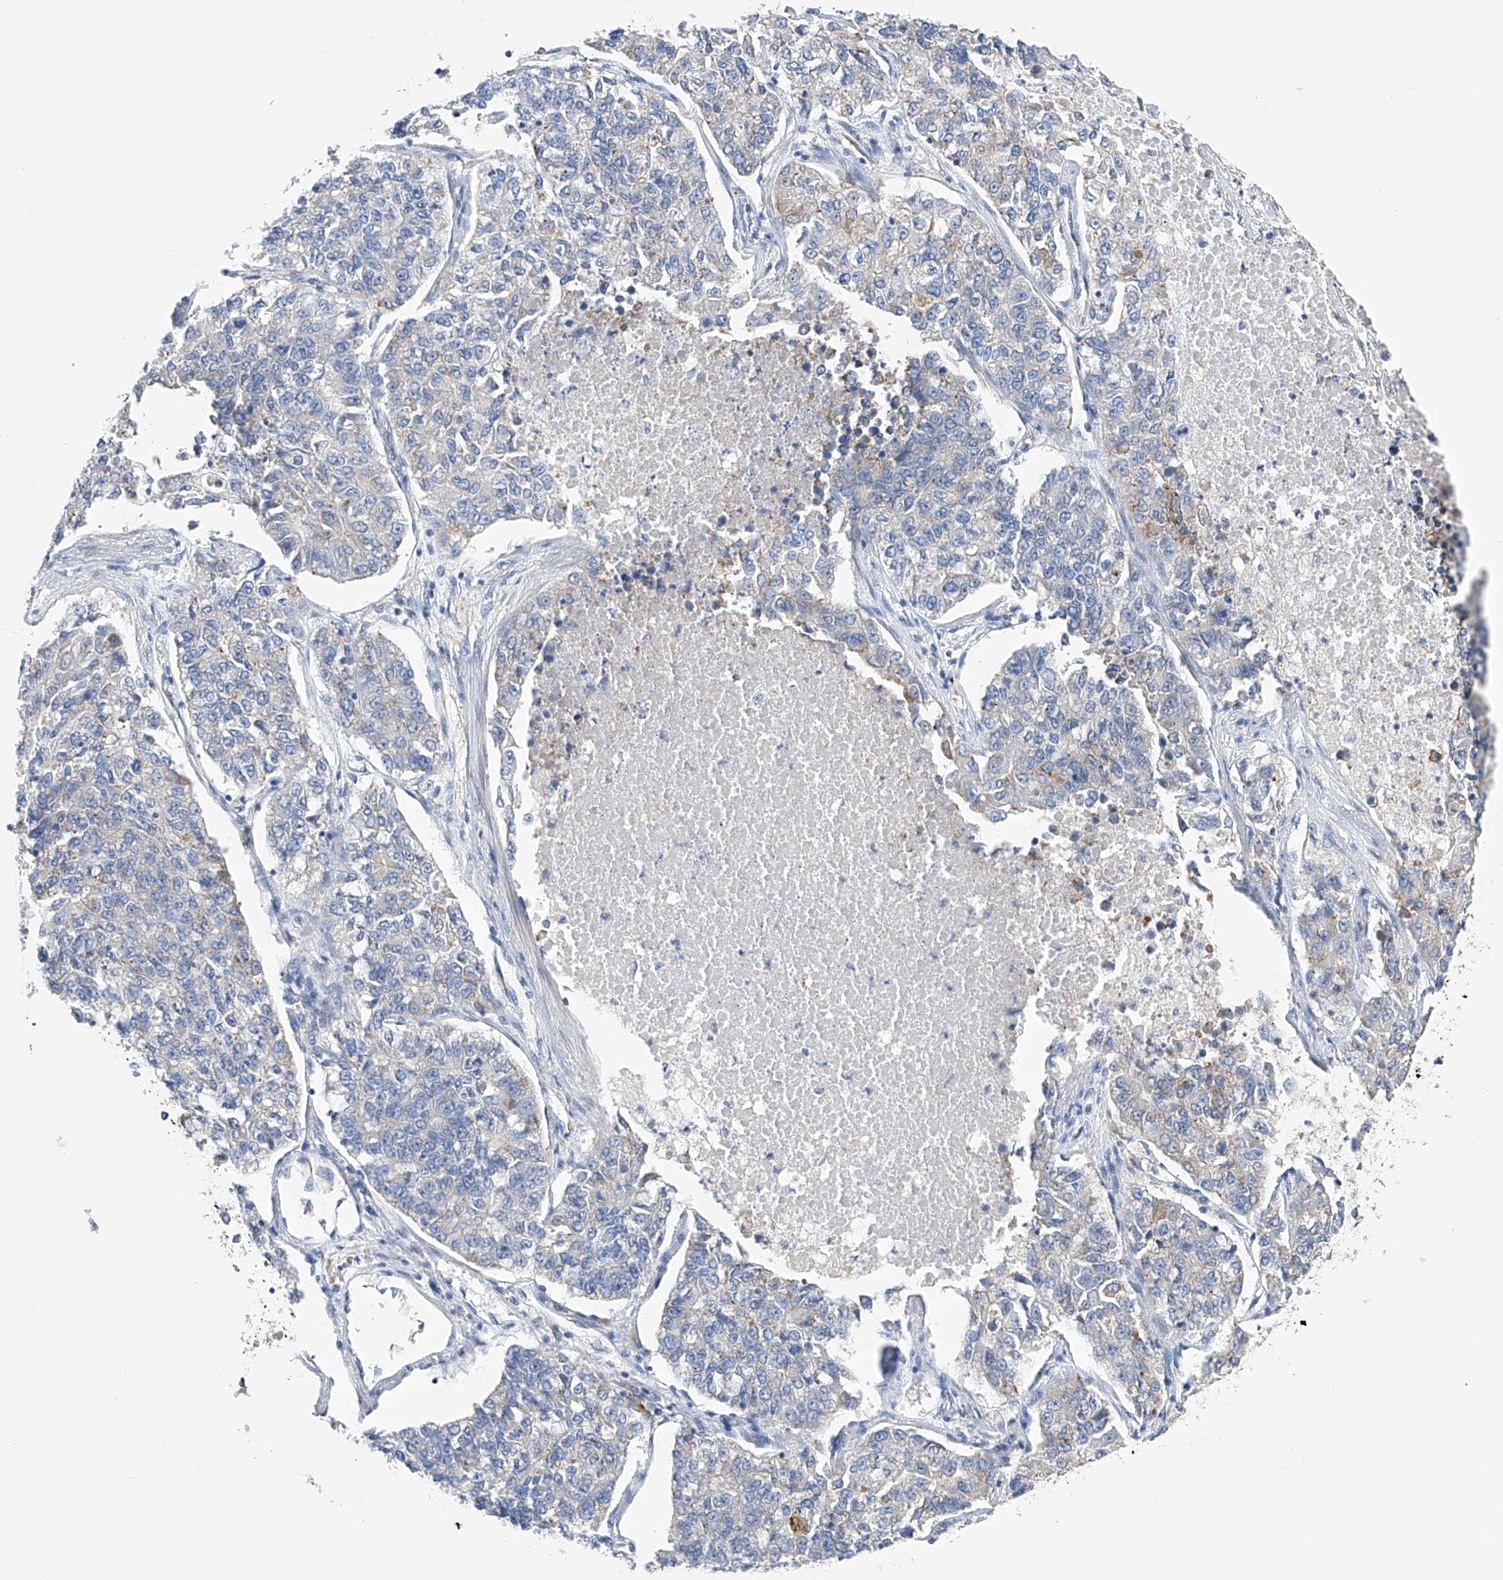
{"staining": {"intensity": "negative", "quantity": "none", "location": "none"}, "tissue": "lung cancer", "cell_type": "Tumor cells", "image_type": "cancer", "snomed": [{"axis": "morphology", "description": "Adenocarcinoma, NOS"}, {"axis": "topography", "description": "Lung"}], "caption": "The IHC photomicrograph has no significant expression in tumor cells of lung adenocarcinoma tissue.", "gene": "NFATC4", "patient": {"sex": "male", "age": 49}}